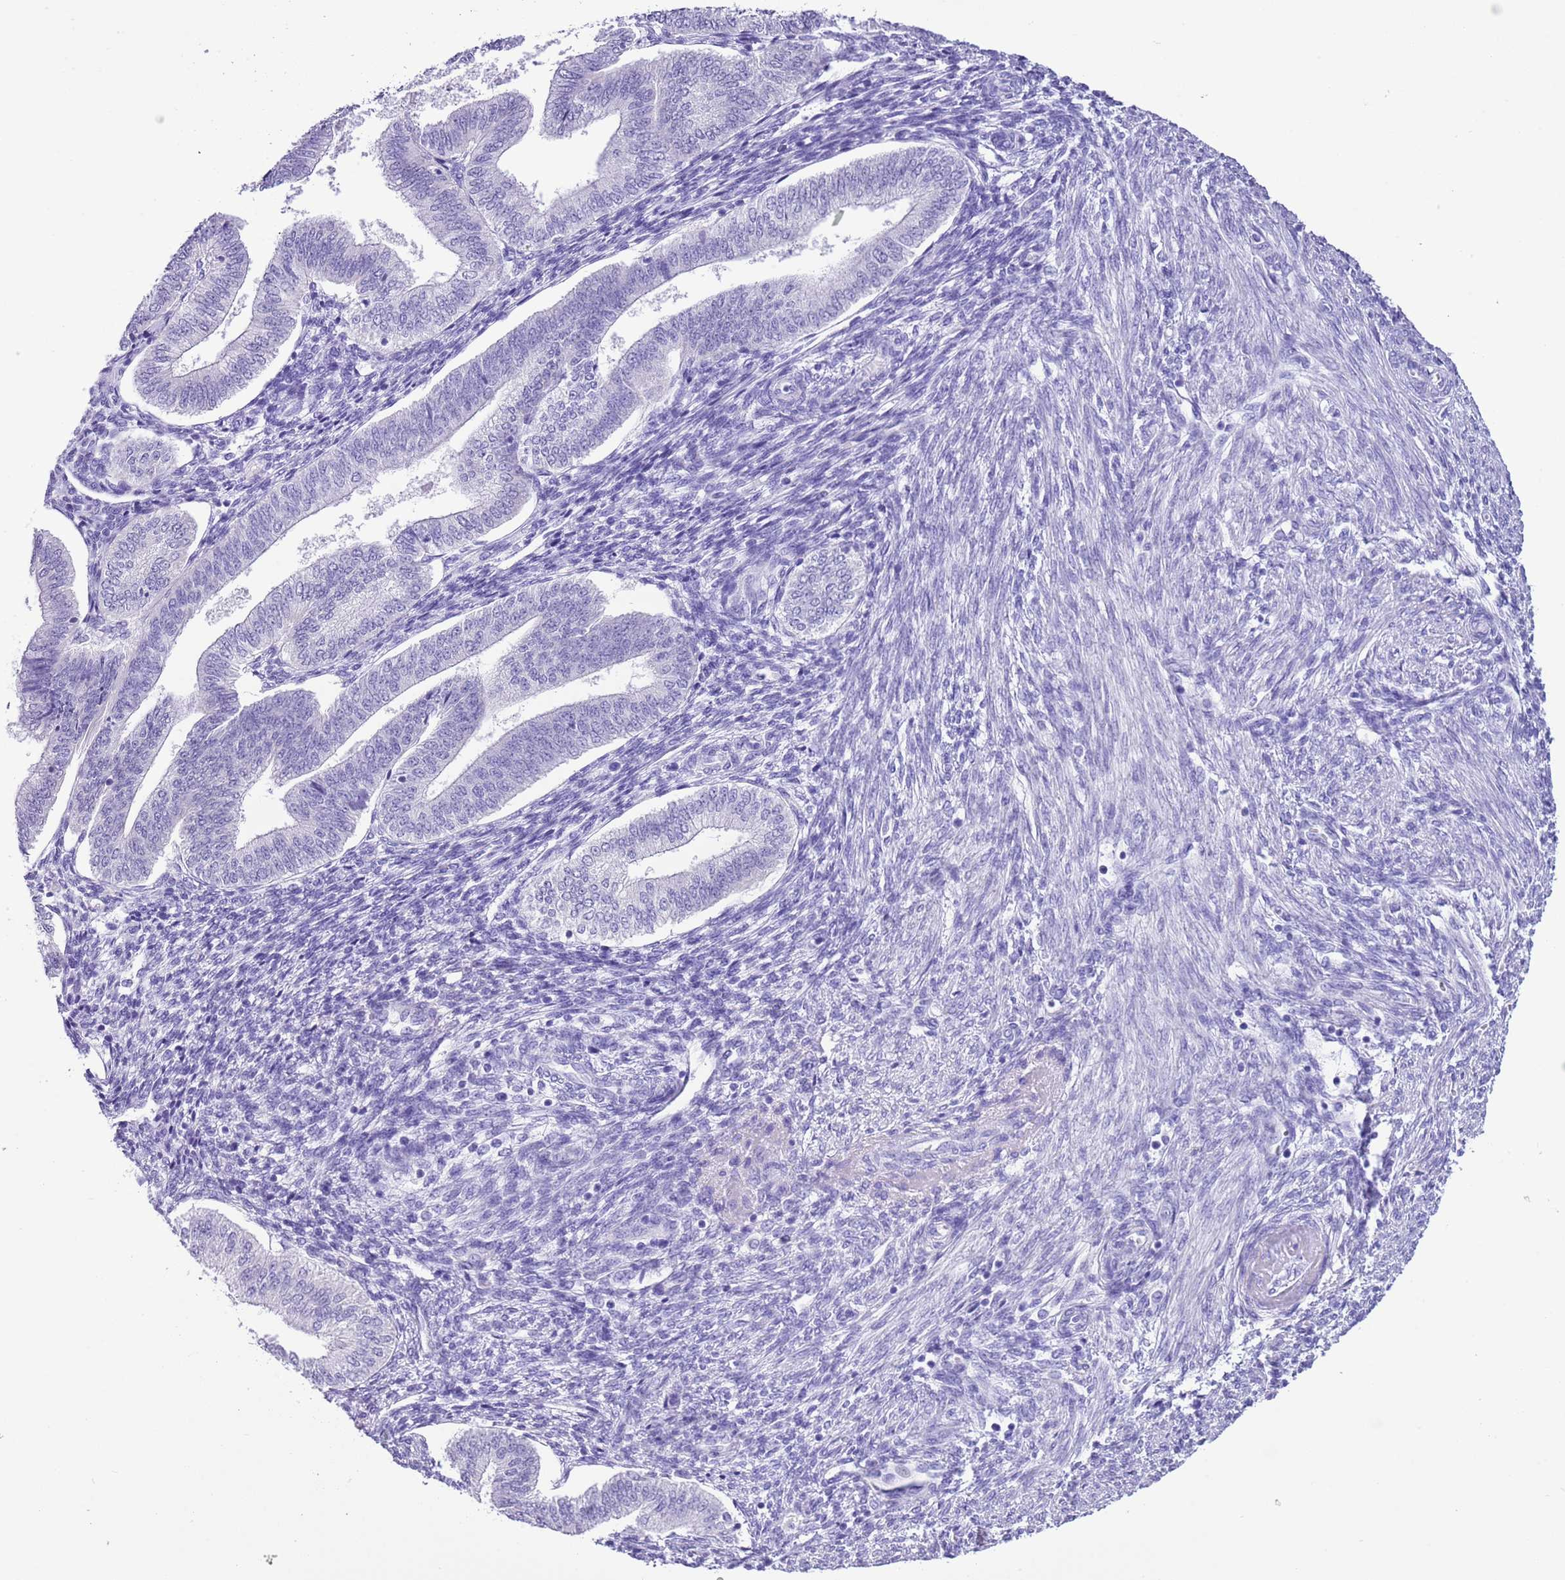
{"staining": {"intensity": "negative", "quantity": "none", "location": "none"}, "tissue": "endometrium", "cell_type": "Cells in endometrial stroma", "image_type": "normal", "snomed": [{"axis": "morphology", "description": "Normal tissue, NOS"}, {"axis": "topography", "description": "Endometrium"}], "caption": "IHC histopathology image of benign endometrium: endometrium stained with DAB (3,3'-diaminobenzidine) shows no significant protein positivity in cells in endometrial stroma.", "gene": "TMEM185A", "patient": {"sex": "female", "age": 34}}